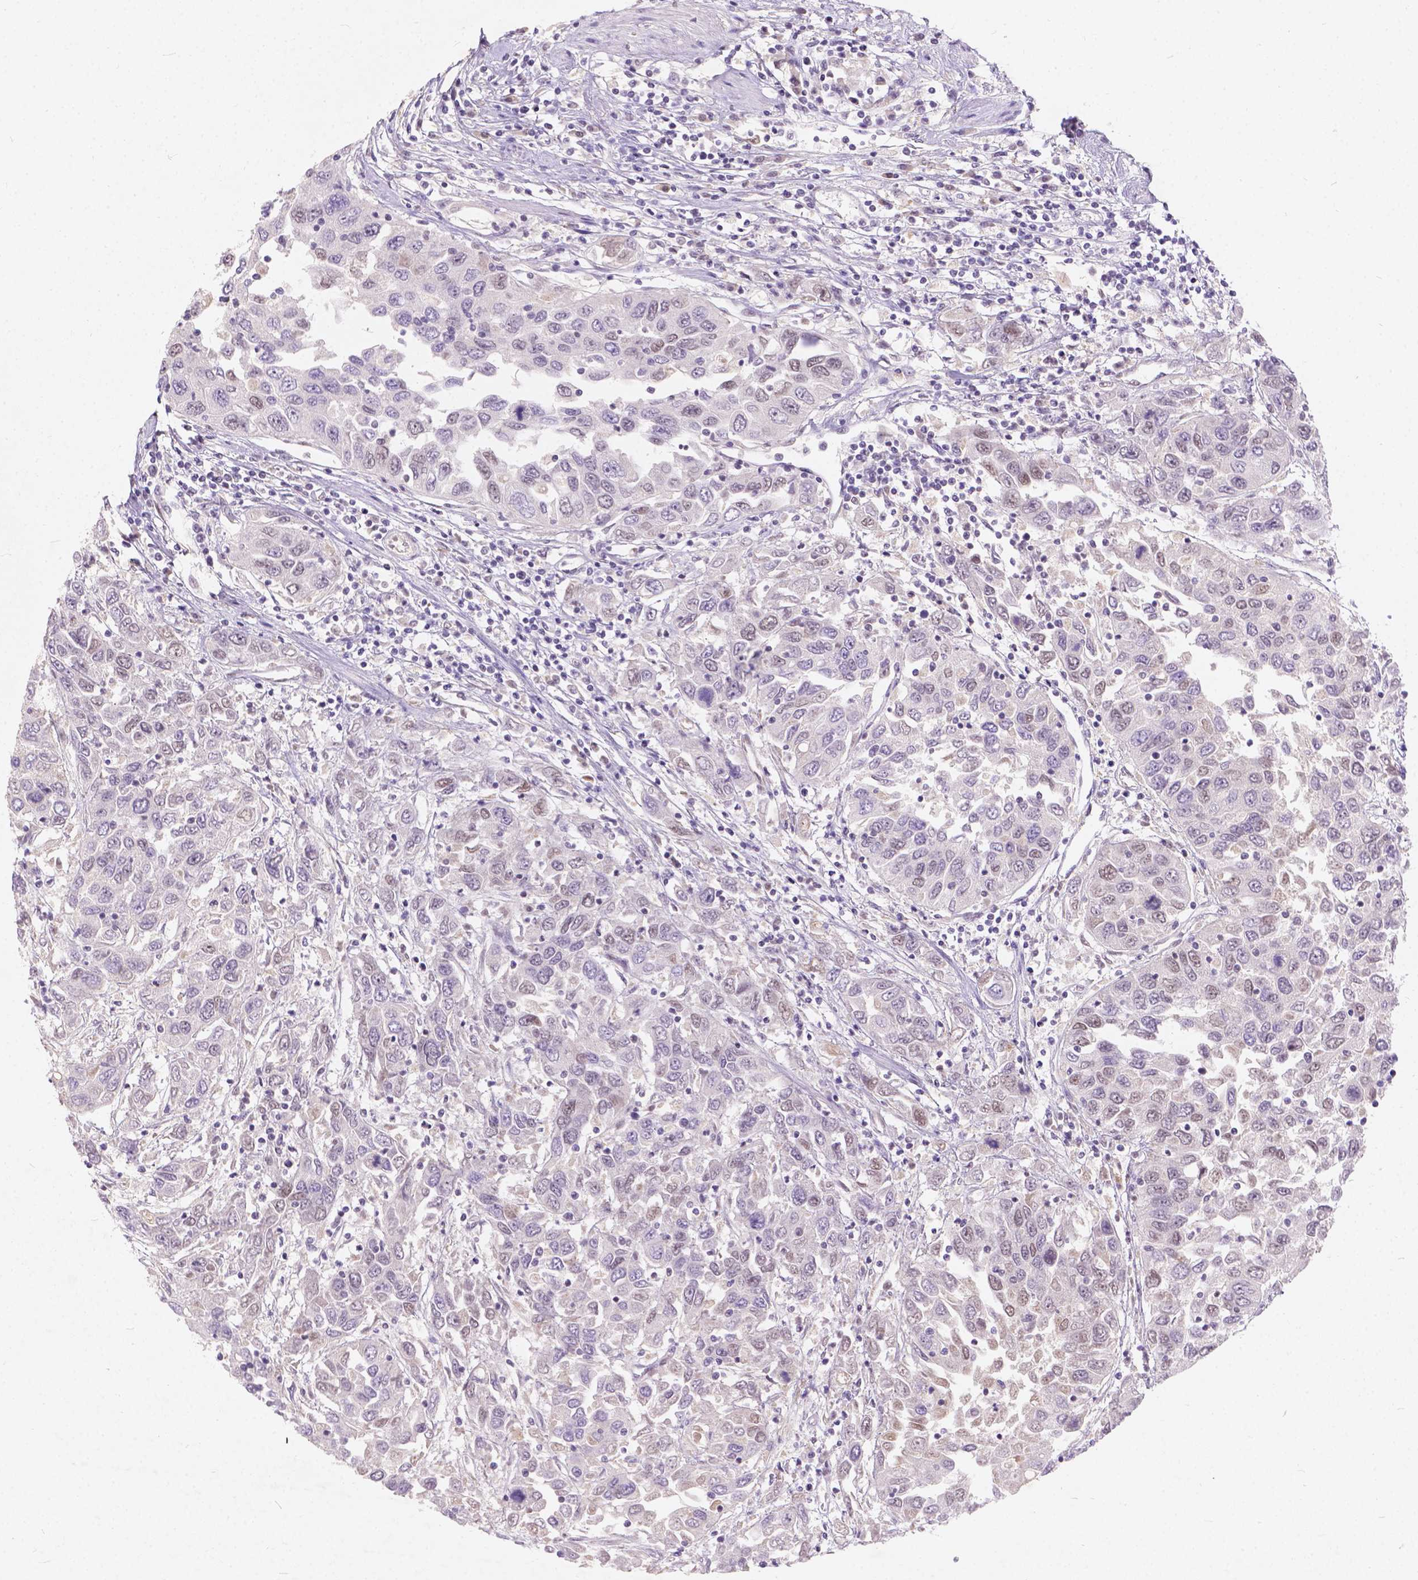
{"staining": {"intensity": "negative", "quantity": "none", "location": "none"}, "tissue": "urothelial cancer", "cell_type": "Tumor cells", "image_type": "cancer", "snomed": [{"axis": "morphology", "description": "Urothelial carcinoma, High grade"}, {"axis": "topography", "description": "Urinary bladder"}], "caption": "Protein analysis of urothelial carcinoma (high-grade) shows no significant positivity in tumor cells. (DAB immunohistochemistry, high magnification).", "gene": "FAM53A", "patient": {"sex": "male", "age": 76}}